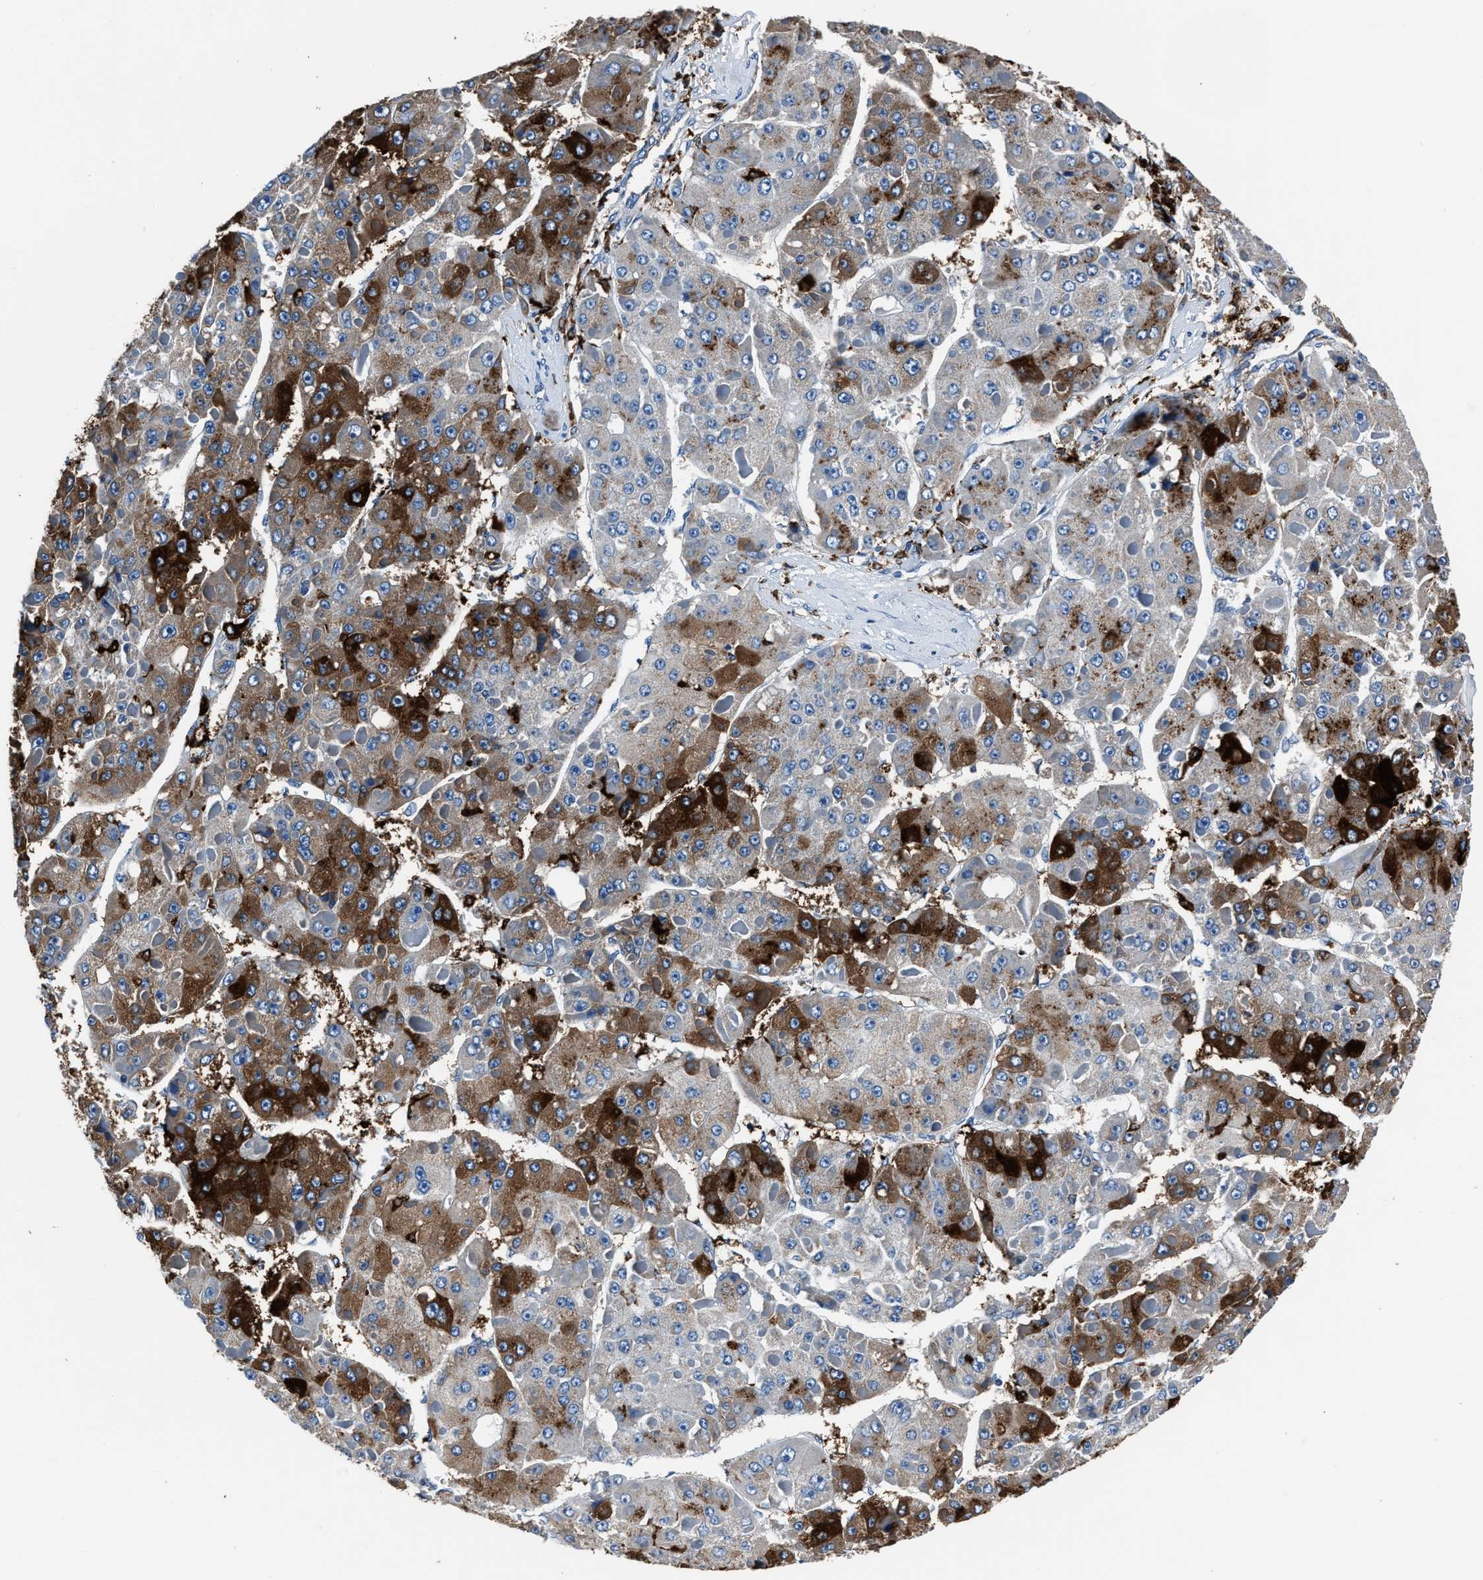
{"staining": {"intensity": "moderate", "quantity": "25%-75%", "location": "cytoplasmic/membranous"}, "tissue": "liver cancer", "cell_type": "Tumor cells", "image_type": "cancer", "snomed": [{"axis": "morphology", "description": "Carcinoma, Hepatocellular, NOS"}, {"axis": "topography", "description": "Liver"}], "caption": "Immunohistochemical staining of liver hepatocellular carcinoma displays medium levels of moderate cytoplasmic/membranous positivity in approximately 25%-75% of tumor cells.", "gene": "FTL", "patient": {"sex": "female", "age": 73}}